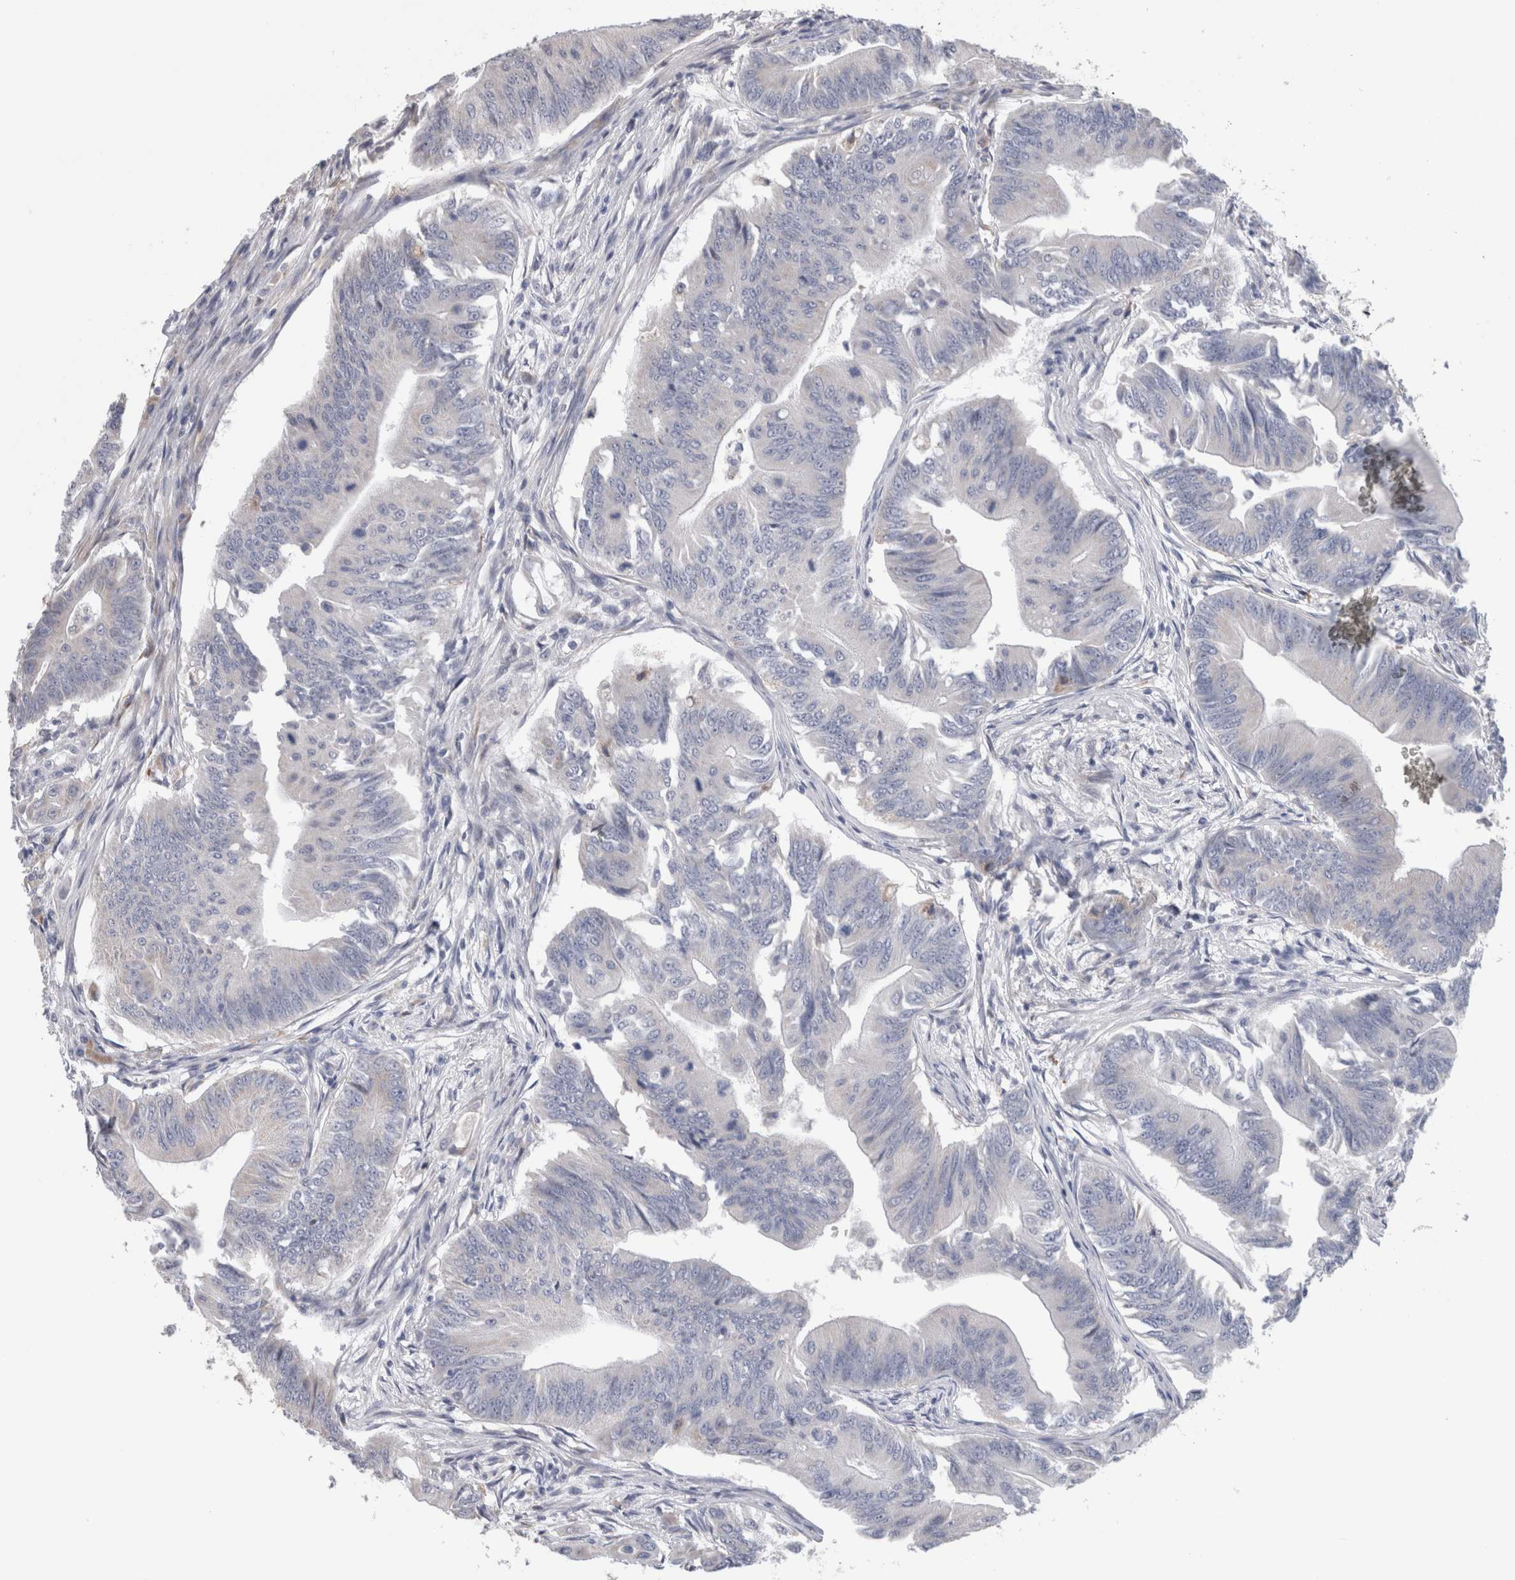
{"staining": {"intensity": "negative", "quantity": "none", "location": "none"}, "tissue": "colorectal cancer", "cell_type": "Tumor cells", "image_type": "cancer", "snomed": [{"axis": "morphology", "description": "Adenoma, NOS"}, {"axis": "morphology", "description": "Adenocarcinoma, NOS"}, {"axis": "topography", "description": "Colon"}], "caption": "Immunohistochemistry of human adenoma (colorectal) exhibits no expression in tumor cells. The staining was performed using DAB to visualize the protein expression in brown, while the nuclei were stained in blue with hematoxylin (Magnification: 20x).", "gene": "GDAP1", "patient": {"sex": "male", "age": 79}}